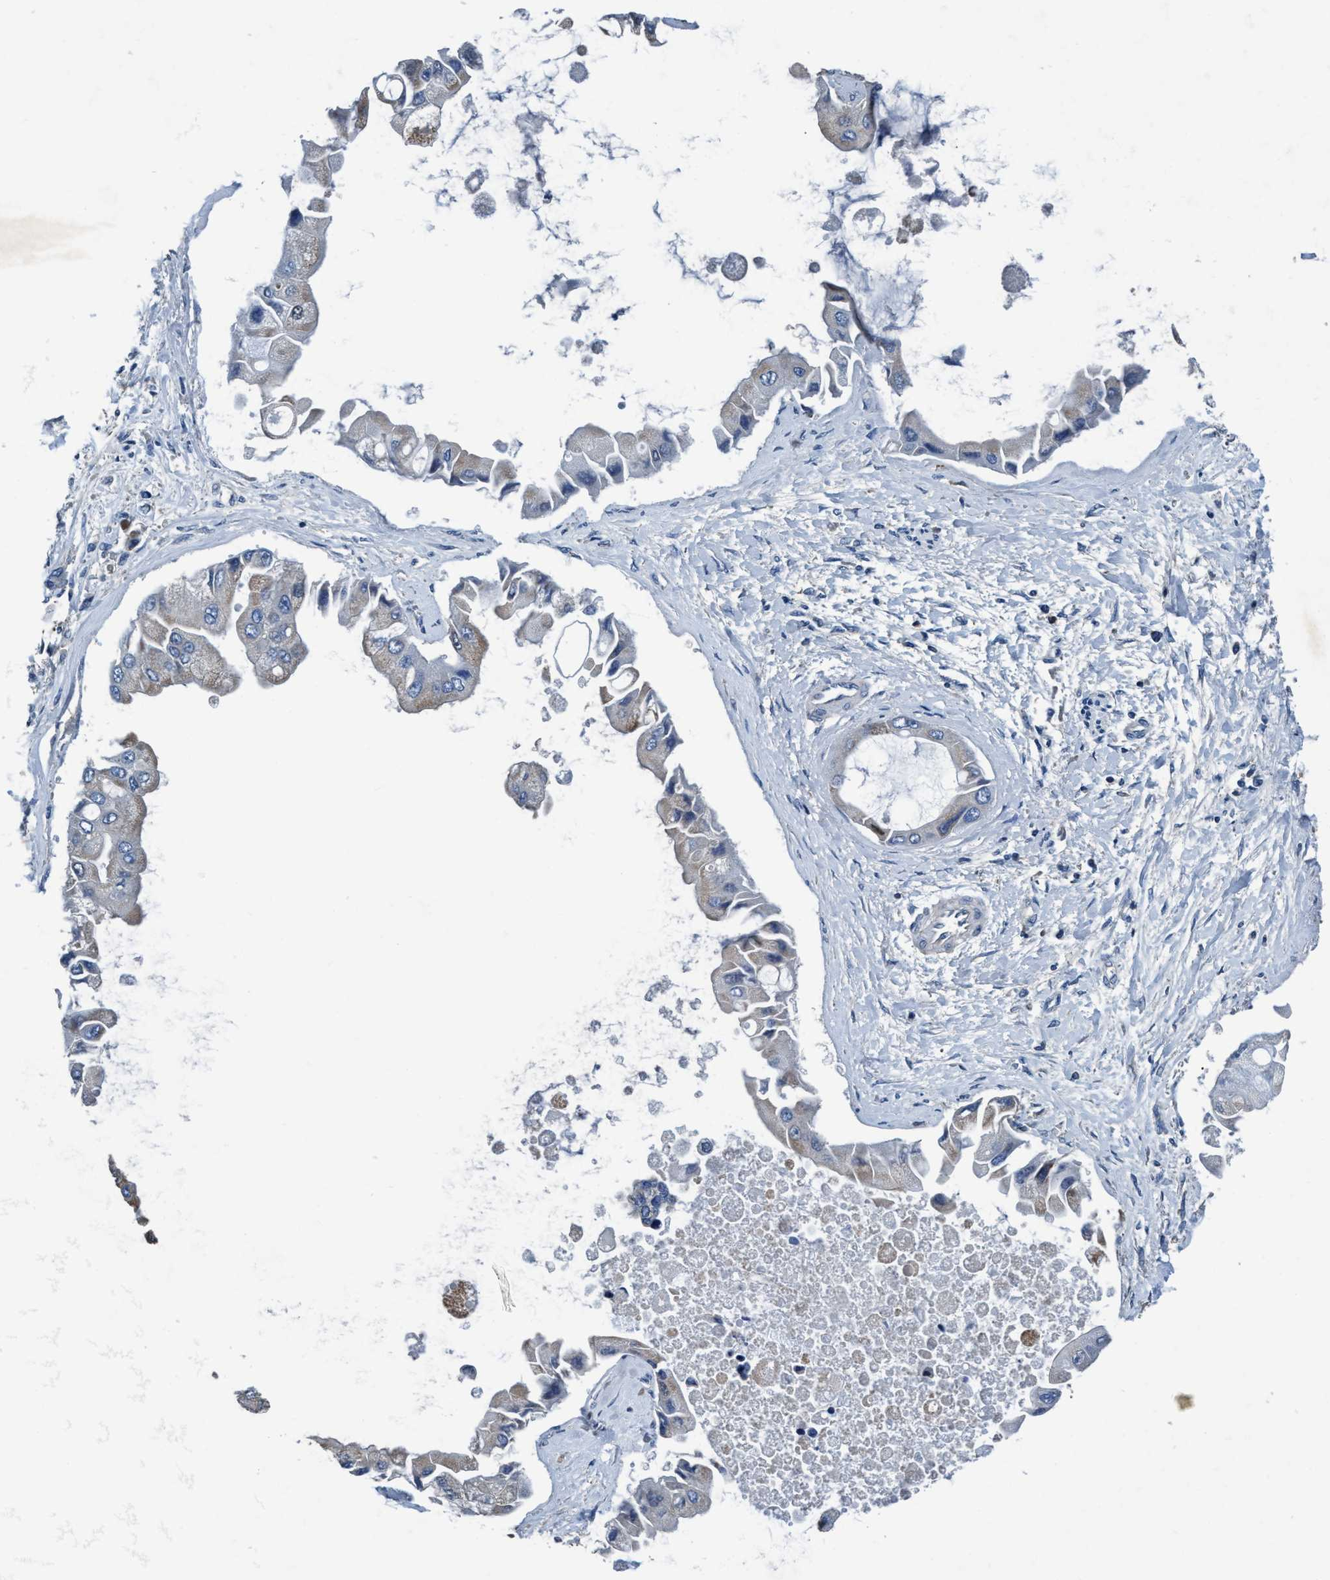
{"staining": {"intensity": "weak", "quantity": "<25%", "location": "cytoplasmic/membranous"}, "tissue": "liver cancer", "cell_type": "Tumor cells", "image_type": "cancer", "snomed": [{"axis": "morphology", "description": "Cholangiocarcinoma"}, {"axis": "topography", "description": "Liver"}], "caption": "Liver cancer stained for a protein using IHC displays no positivity tumor cells.", "gene": "ANKFN1", "patient": {"sex": "male", "age": 50}}